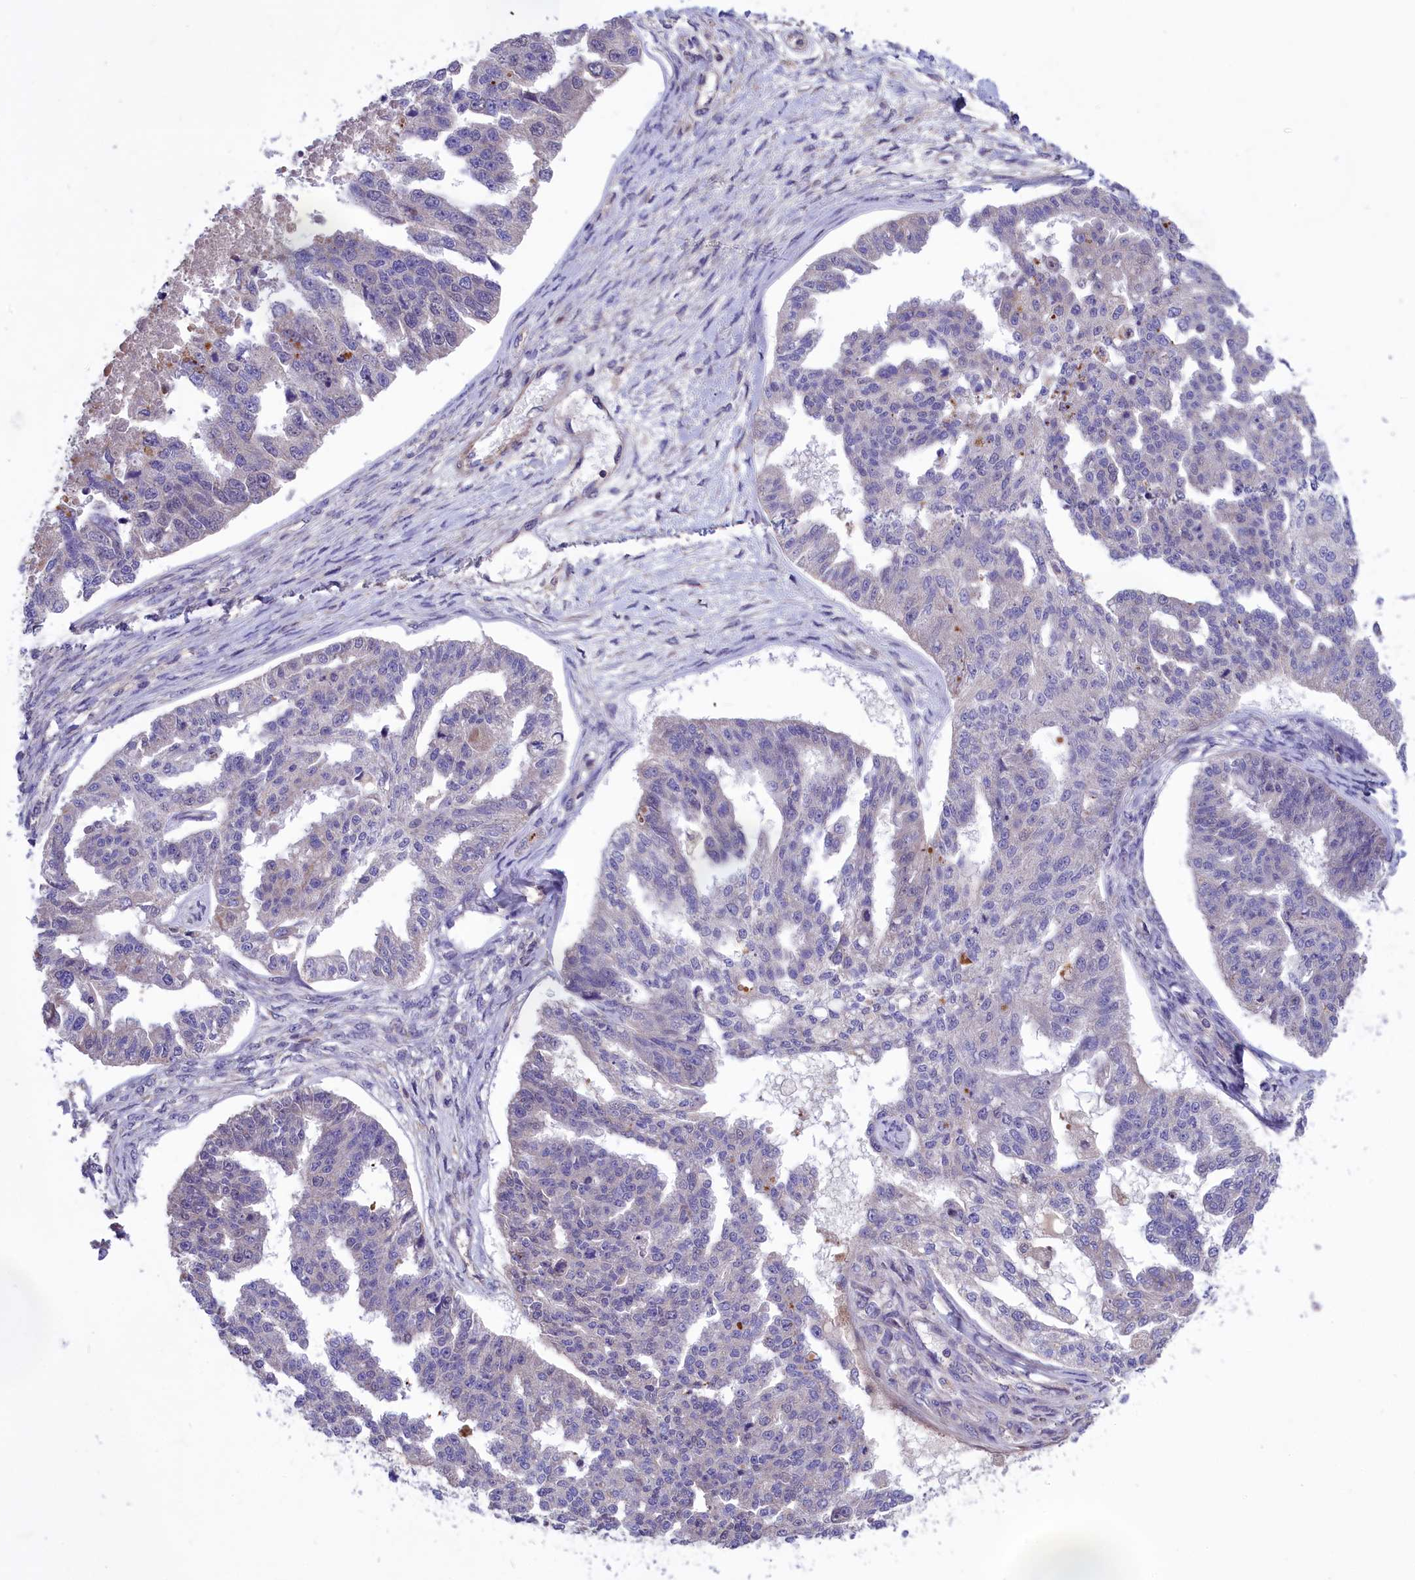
{"staining": {"intensity": "negative", "quantity": "none", "location": "none"}, "tissue": "ovarian cancer", "cell_type": "Tumor cells", "image_type": "cancer", "snomed": [{"axis": "morphology", "description": "Cystadenocarcinoma, serous, NOS"}, {"axis": "topography", "description": "Ovary"}], "caption": "There is no significant staining in tumor cells of serous cystadenocarcinoma (ovarian).", "gene": "AMDHD2", "patient": {"sex": "female", "age": 58}}